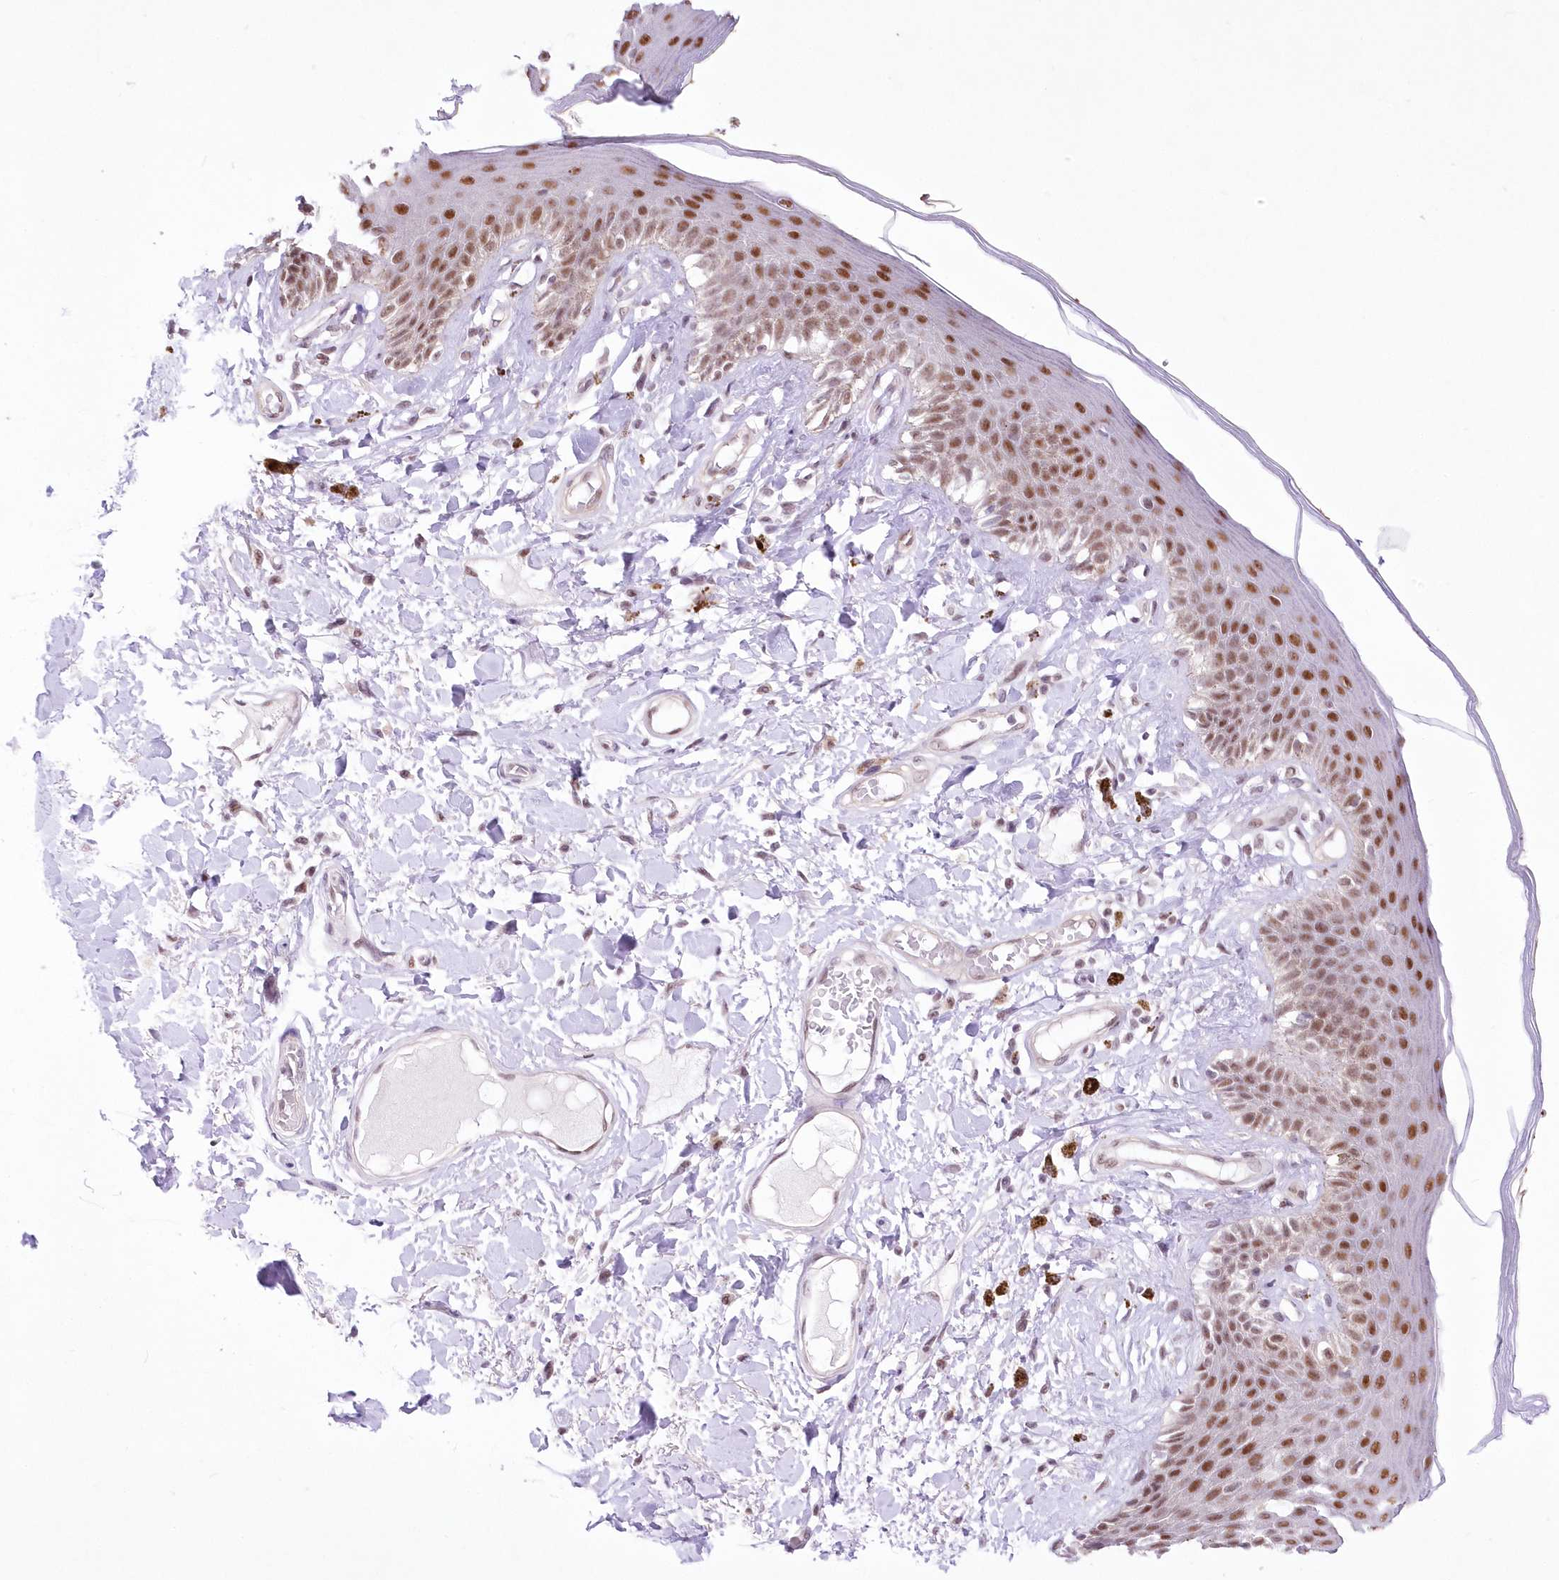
{"staining": {"intensity": "strong", "quantity": ">75%", "location": "nuclear"}, "tissue": "skin", "cell_type": "Epidermal cells", "image_type": "normal", "snomed": [{"axis": "morphology", "description": "Normal tissue, NOS"}, {"axis": "topography", "description": "Anal"}], "caption": "The photomicrograph displays immunohistochemical staining of unremarkable skin. There is strong nuclear staining is identified in about >75% of epidermal cells. (DAB IHC, brown staining for protein, blue staining for nuclei).", "gene": "NSUN2", "patient": {"sex": "female", "age": 78}}